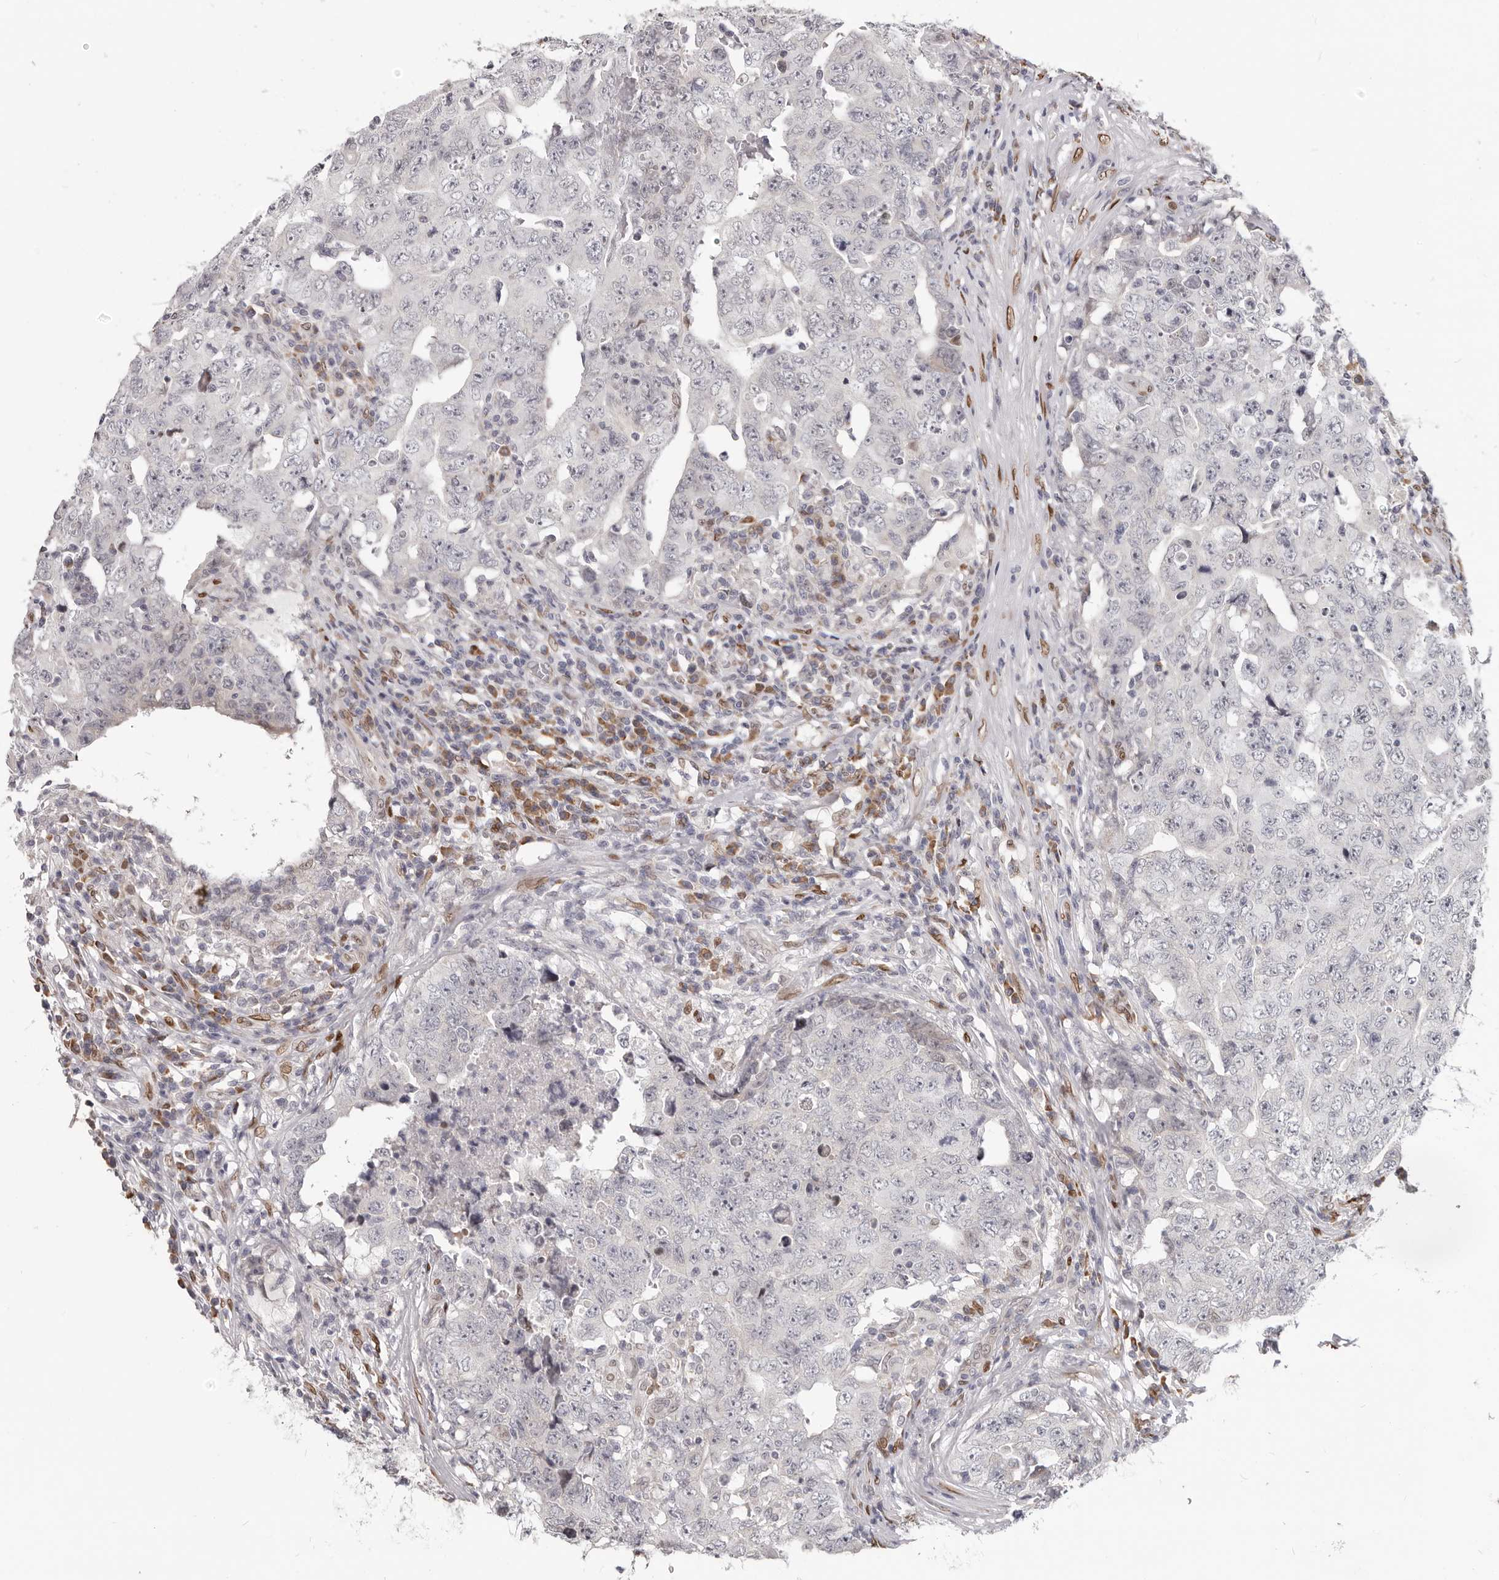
{"staining": {"intensity": "negative", "quantity": "none", "location": "none"}, "tissue": "testis cancer", "cell_type": "Tumor cells", "image_type": "cancer", "snomed": [{"axis": "morphology", "description": "Carcinoma, Embryonal, NOS"}, {"axis": "topography", "description": "Testis"}], "caption": "This photomicrograph is of testis cancer stained with immunohistochemistry (IHC) to label a protein in brown with the nuclei are counter-stained blue. There is no staining in tumor cells. The staining is performed using DAB brown chromogen with nuclei counter-stained in using hematoxylin.", "gene": "SRP19", "patient": {"sex": "male", "age": 26}}